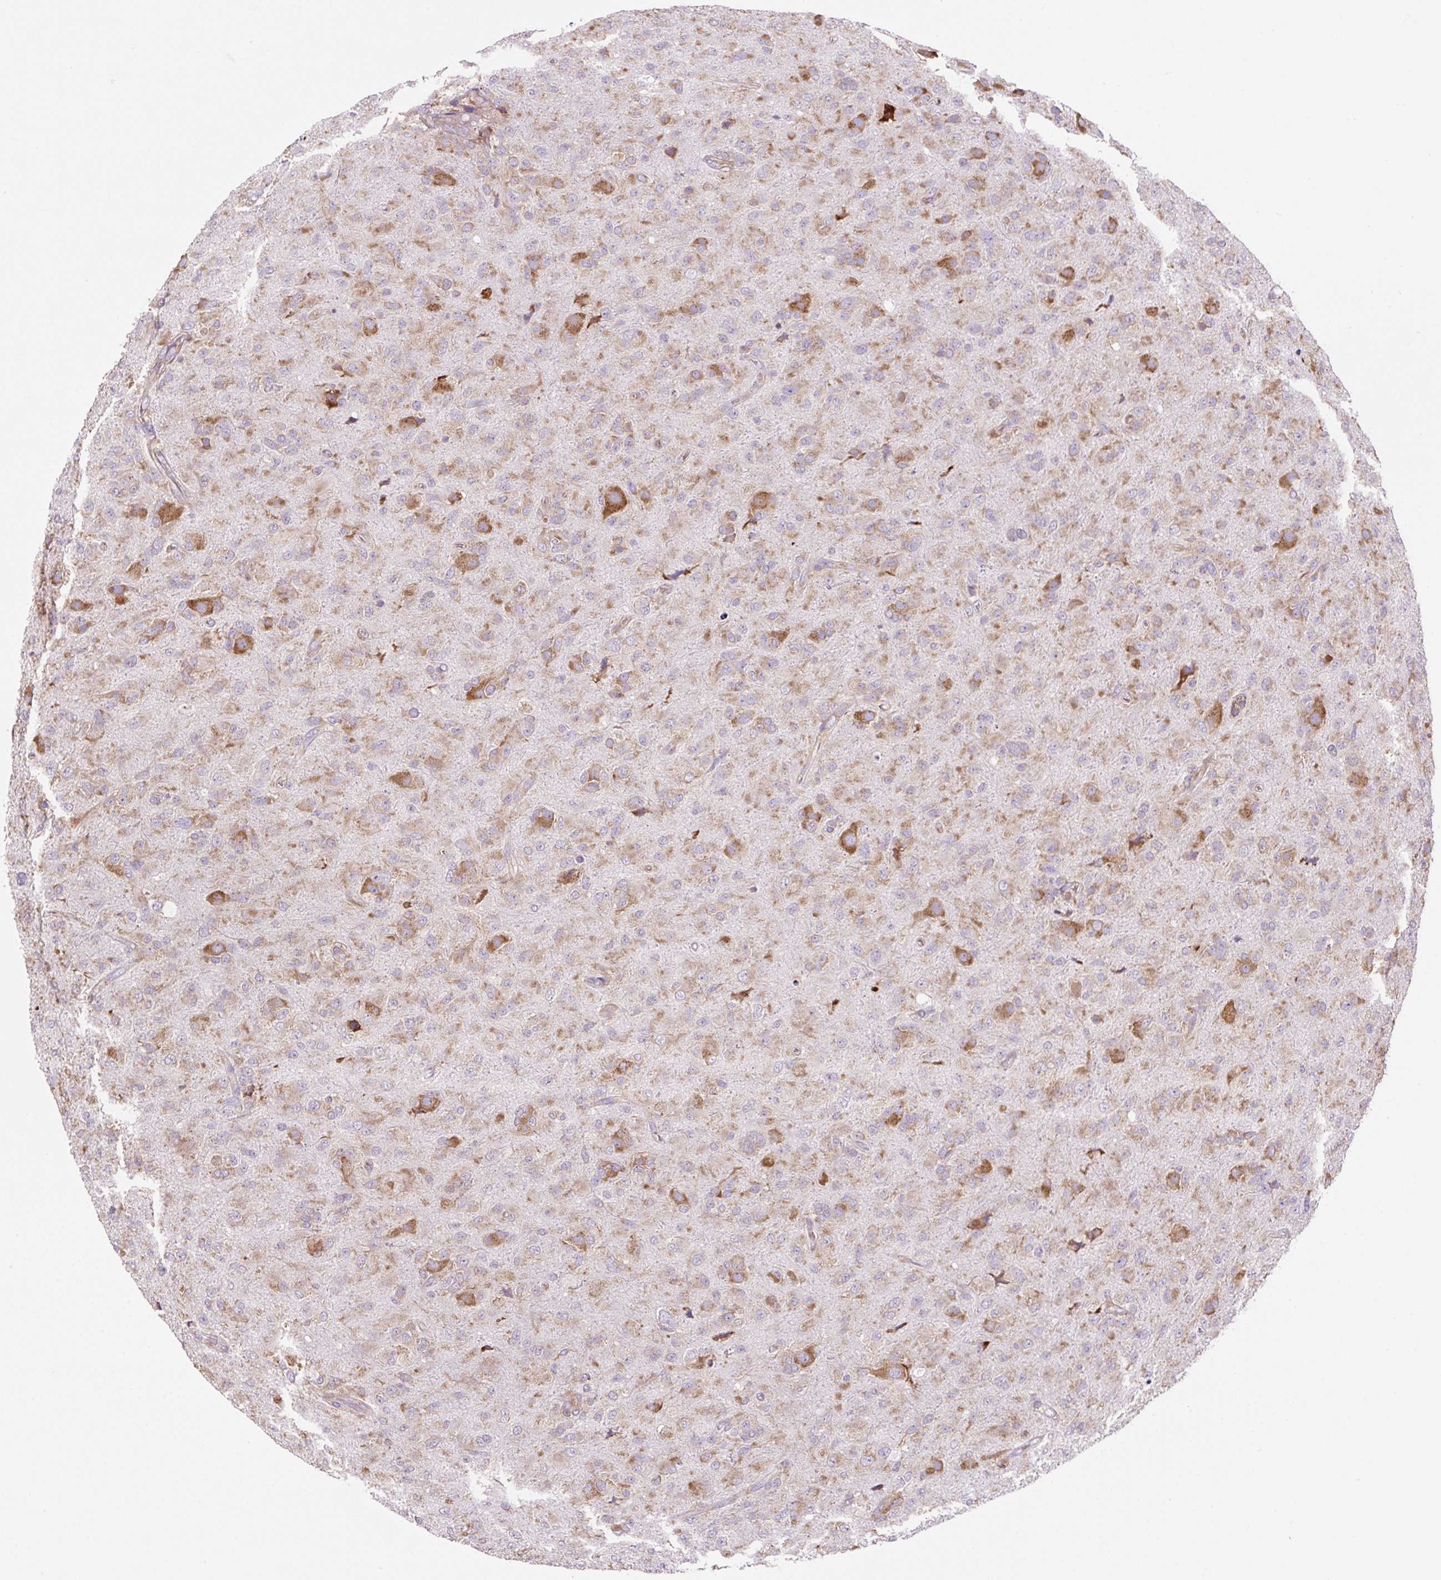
{"staining": {"intensity": "weak", "quantity": "25%-75%", "location": "cytoplasmic/membranous"}, "tissue": "glioma", "cell_type": "Tumor cells", "image_type": "cancer", "snomed": [{"axis": "morphology", "description": "Glioma, malignant, Low grade"}, {"axis": "topography", "description": "Brain"}], "caption": "IHC micrograph of neoplastic tissue: human glioma stained using immunohistochemistry shows low levels of weak protein expression localized specifically in the cytoplasmic/membranous of tumor cells, appearing as a cytoplasmic/membranous brown color.", "gene": "RPS23", "patient": {"sex": "male", "age": 65}}